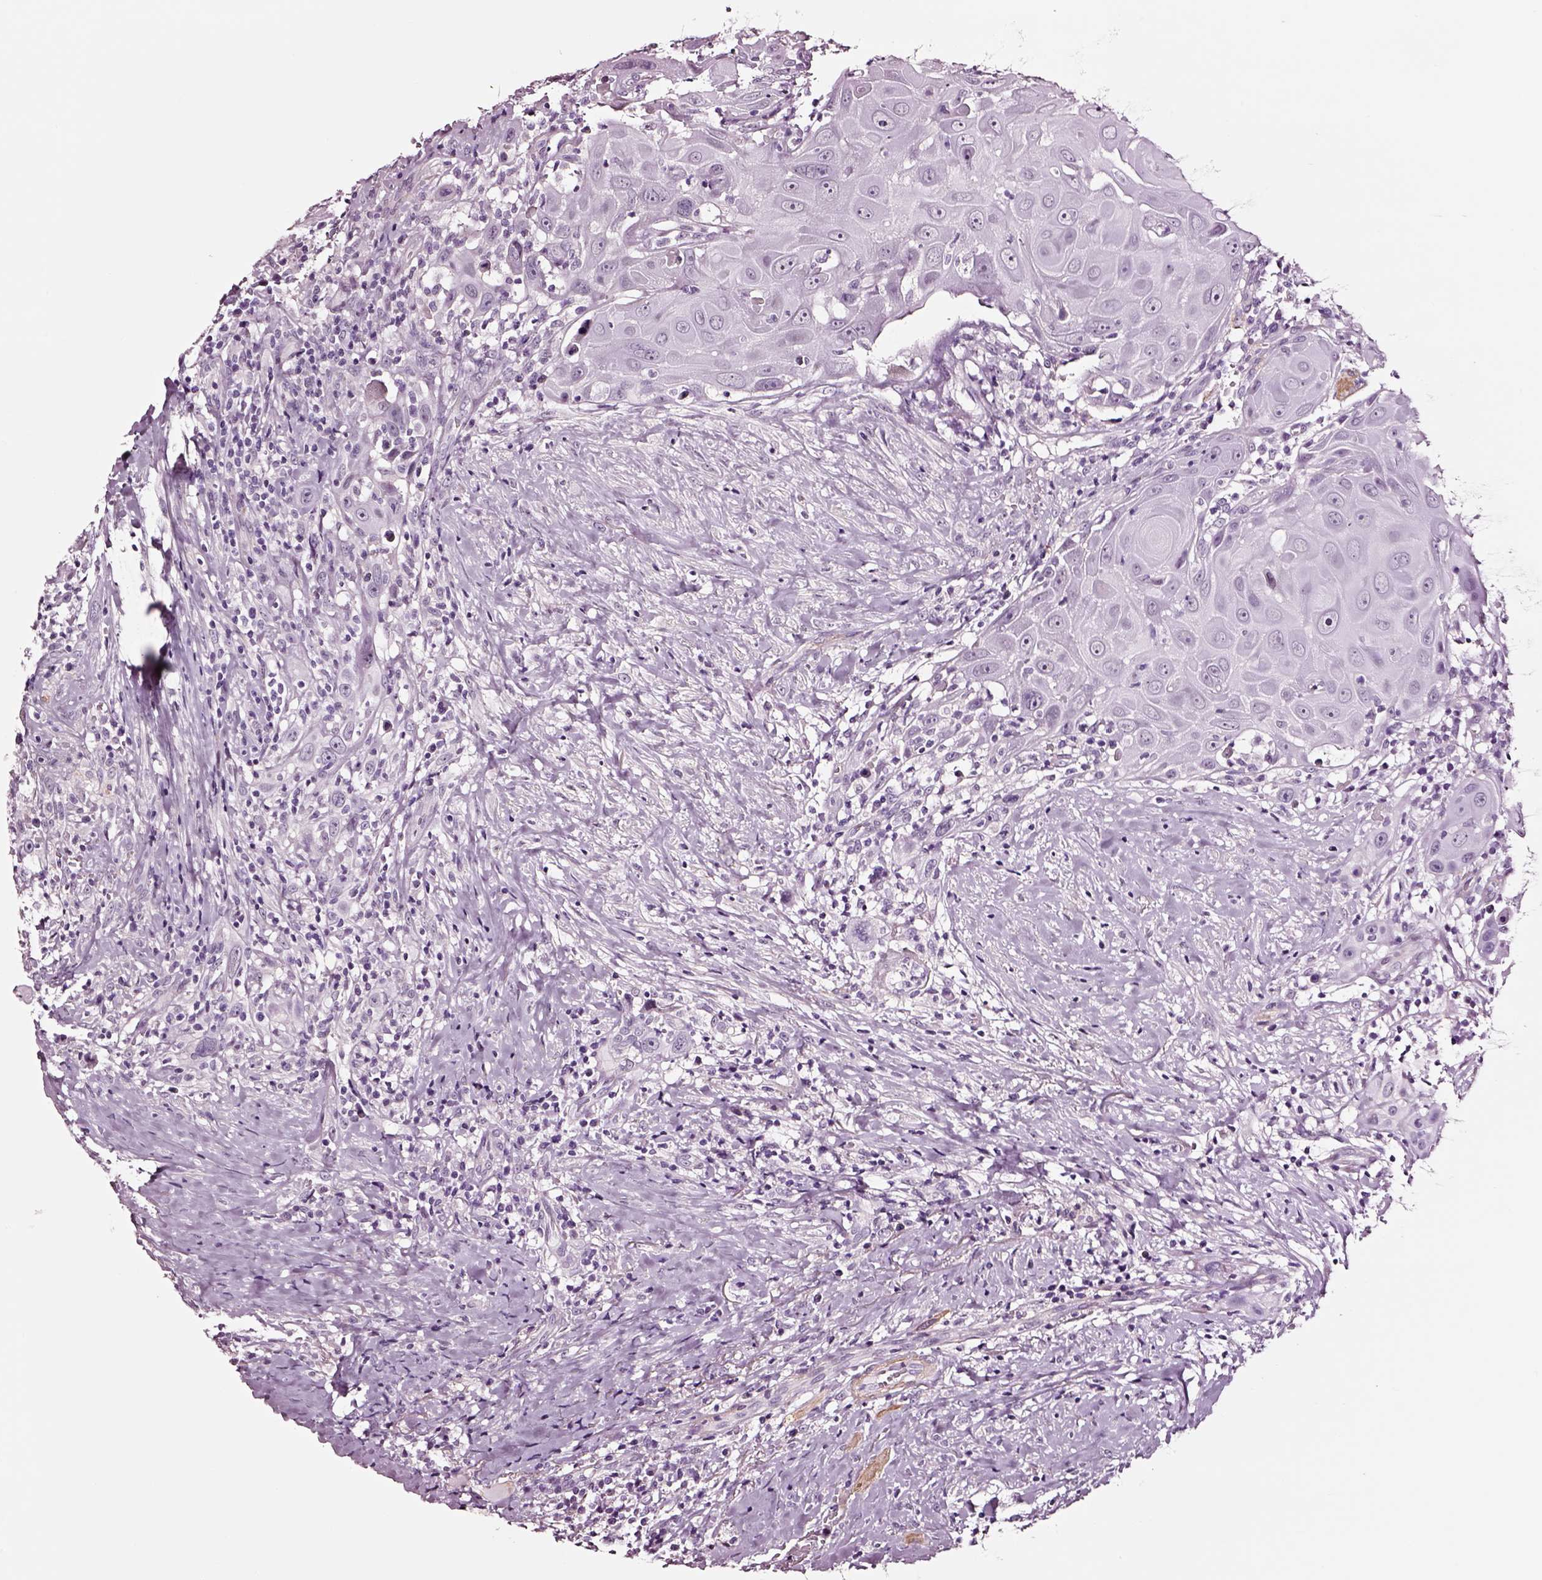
{"staining": {"intensity": "negative", "quantity": "none", "location": "none"}, "tissue": "head and neck cancer", "cell_type": "Tumor cells", "image_type": "cancer", "snomed": [{"axis": "morphology", "description": "Squamous cell carcinoma, NOS"}, {"axis": "topography", "description": "Head-Neck"}], "caption": "IHC photomicrograph of neoplastic tissue: head and neck cancer stained with DAB reveals no significant protein staining in tumor cells.", "gene": "SOX10", "patient": {"sex": "female", "age": 95}}